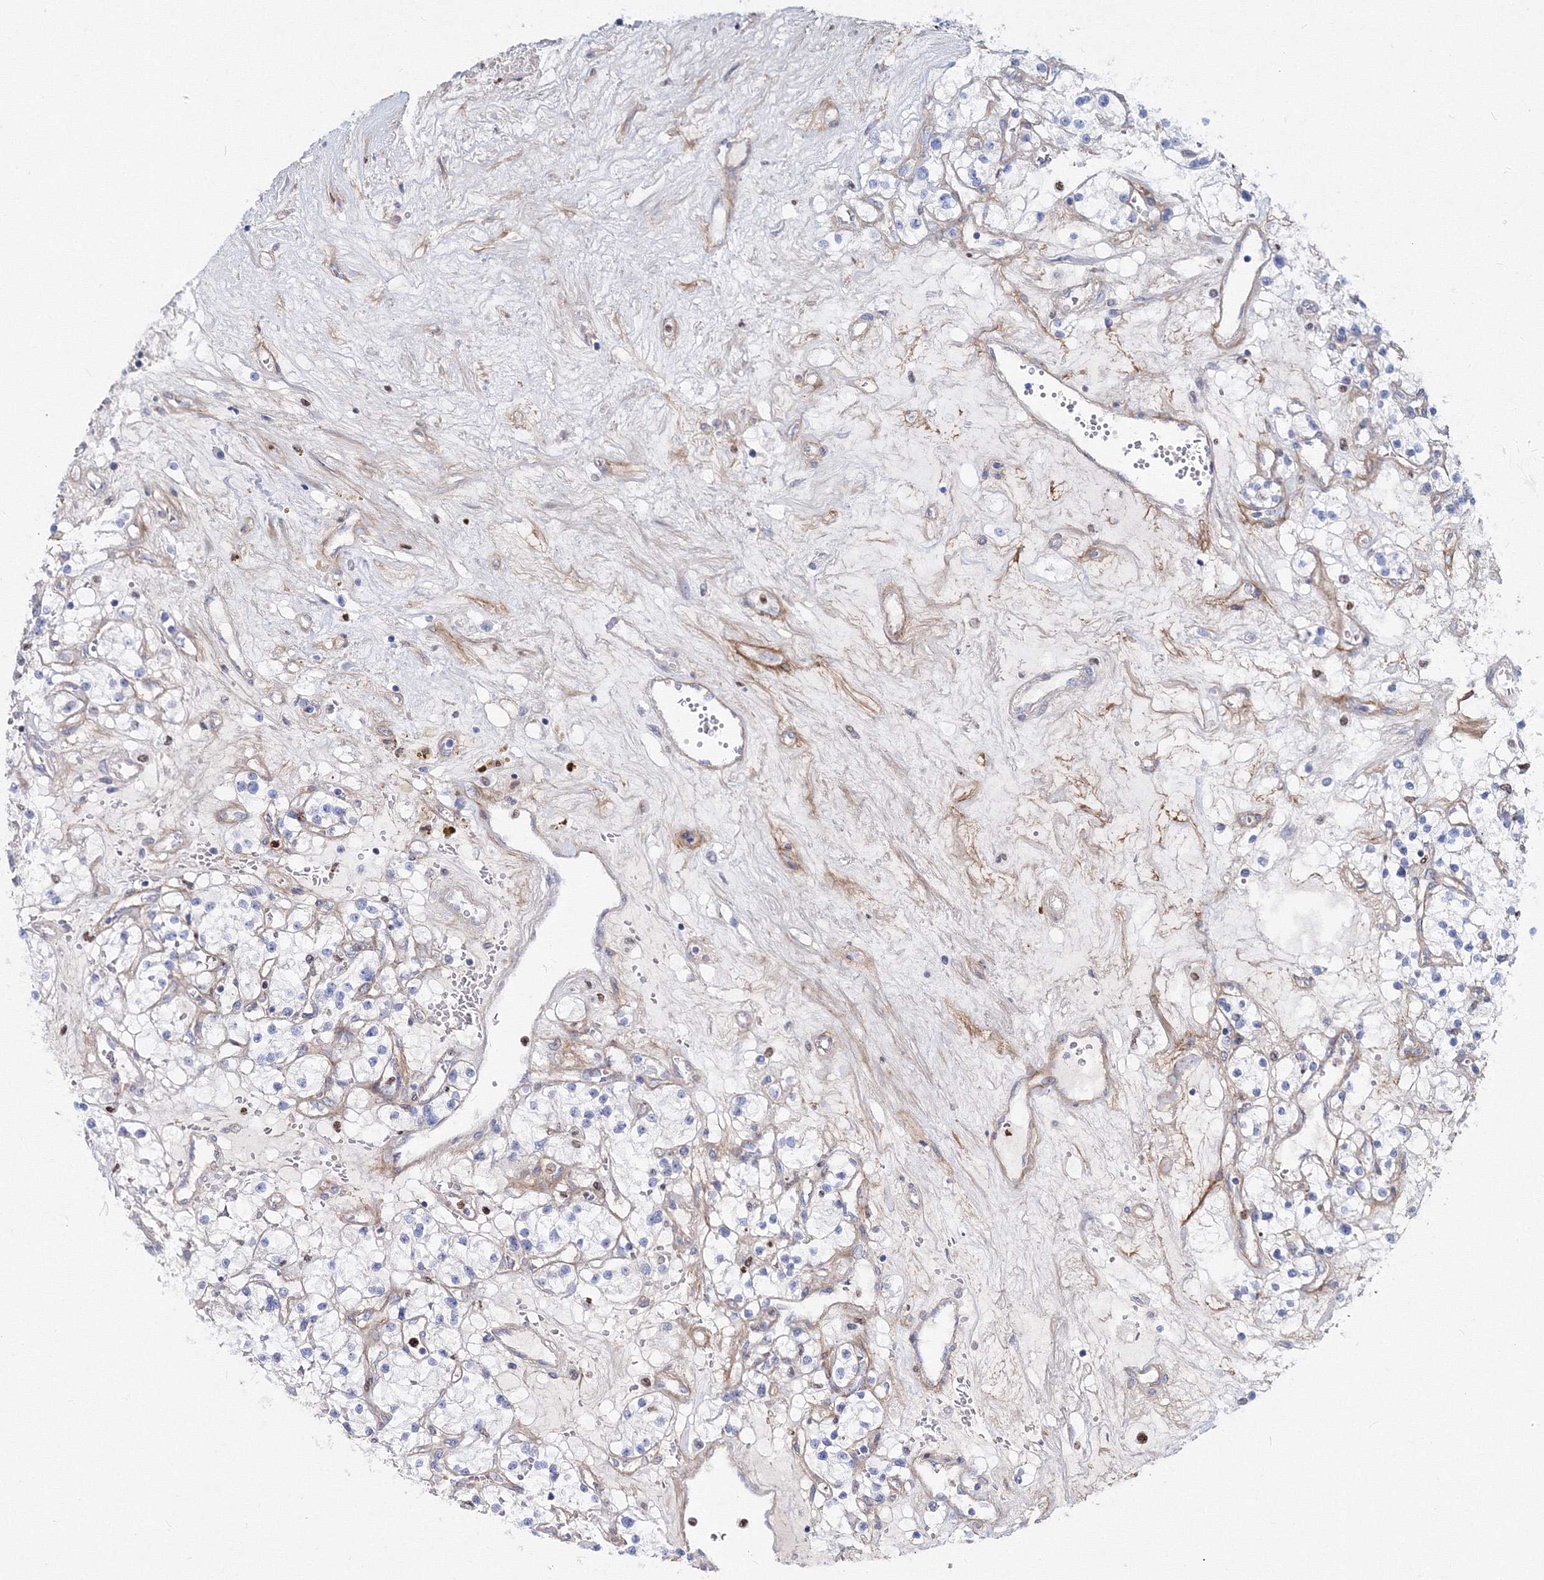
{"staining": {"intensity": "negative", "quantity": "none", "location": "none"}, "tissue": "renal cancer", "cell_type": "Tumor cells", "image_type": "cancer", "snomed": [{"axis": "morphology", "description": "Normal tissue, NOS"}, {"axis": "morphology", "description": "Adenocarcinoma, NOS"}, {"axis": "topography", "description": "Kidney"}], "caption": "Protein analysis of renal cancer reveals no significant positivity in tumor cells.", "gene": "C11orf52", "patient": {"sex": "male", "age": 68}}